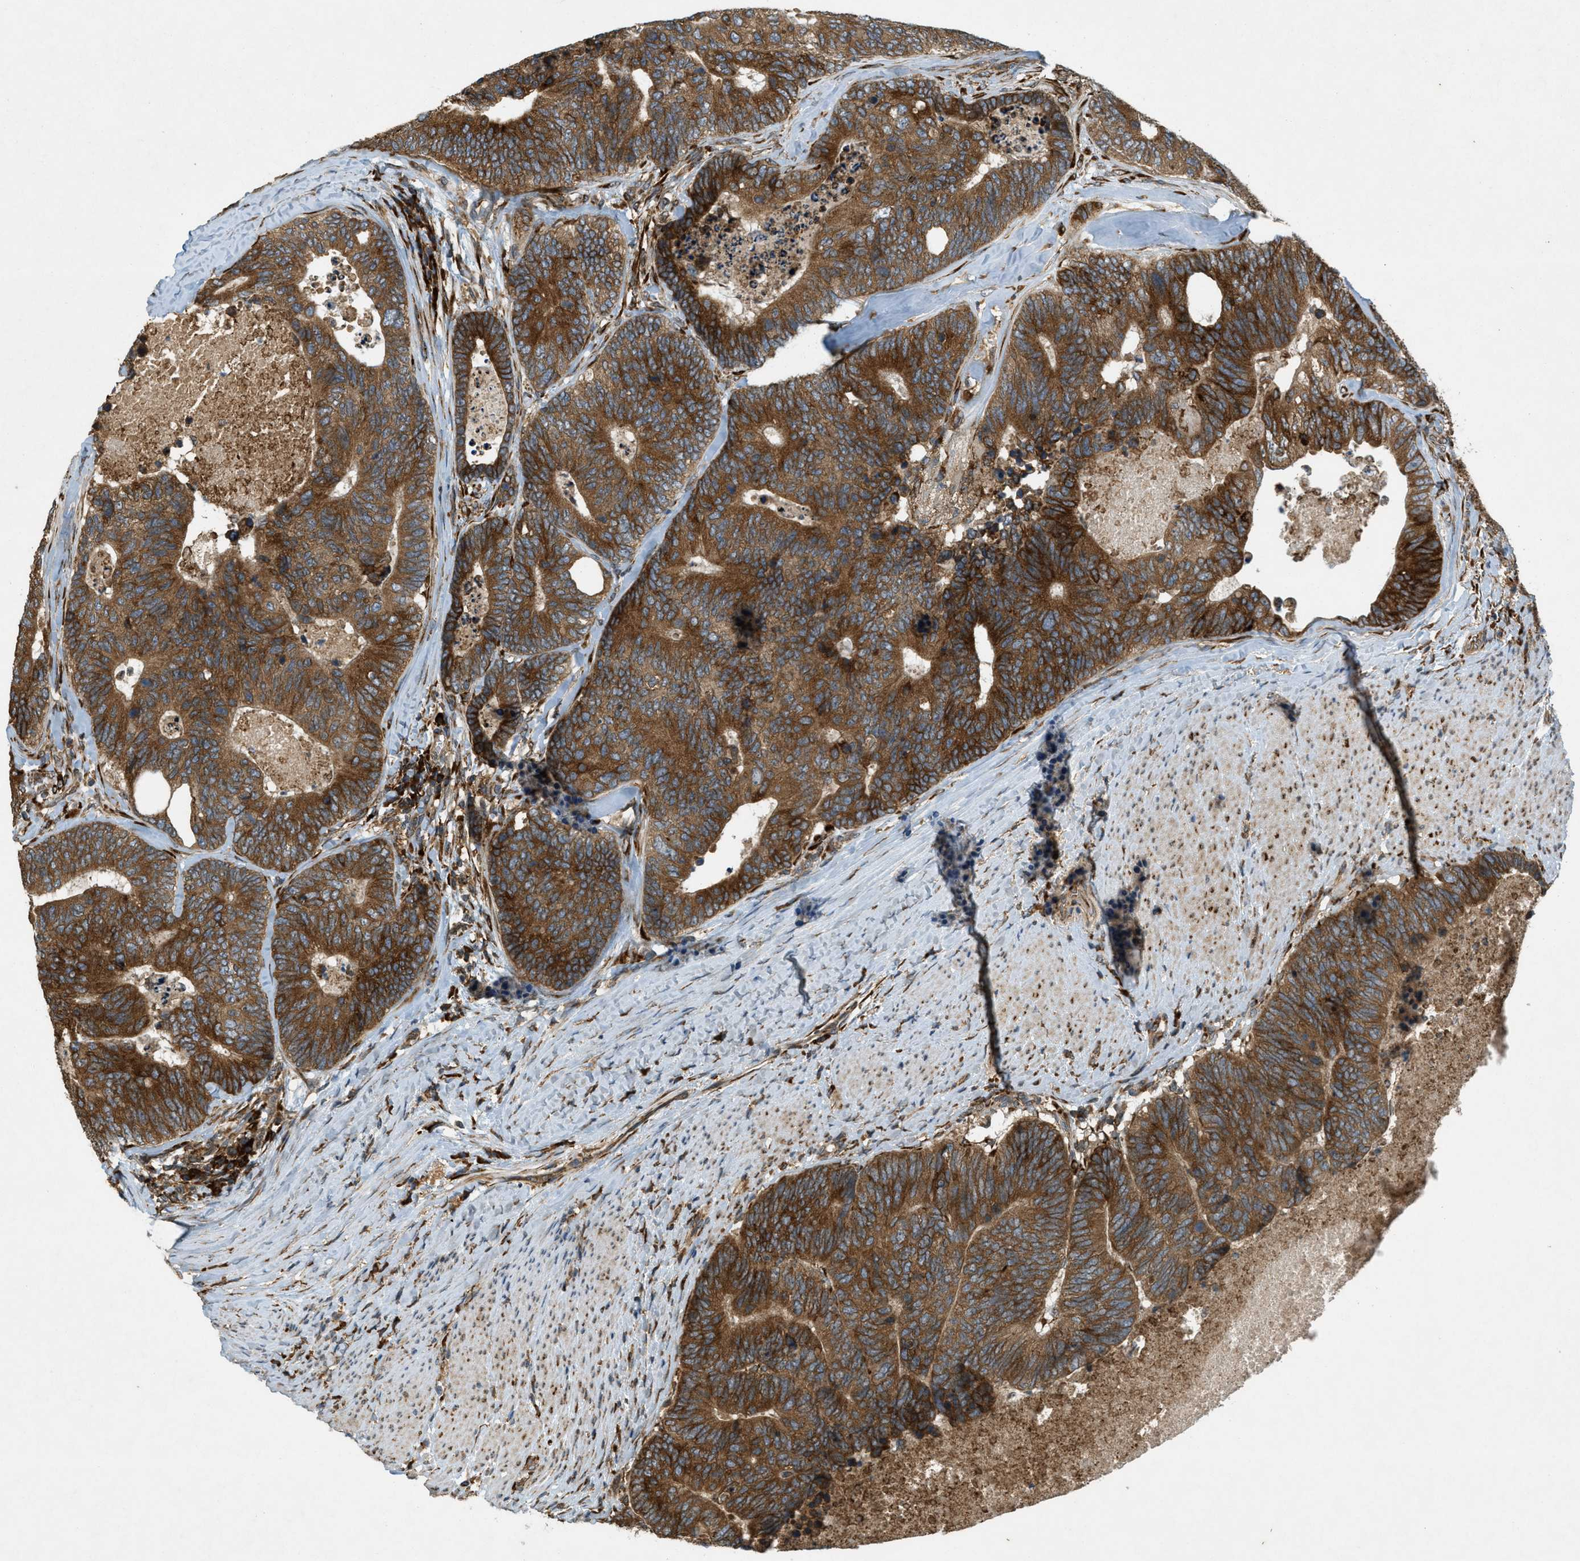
{"staining": {"intensity": "strong", "quantity": ">75%", "location": "cytoplasmic/membranous"}, "tissue": "colorectal cancer", "cell_type": "Tumor cells", "image_type": "cancer", "snomed": [{"axis": "morphology", "description": "Adenocarcinoma, NOS"}, {"axis": "topography", "description": "Colon"}], "caption": "A histopathology image of adenocarcinoma (colorectal) stained for a protein exhibits strong cytoplasmic/membranous brown staining in tumor cells. (brown staining indicates protein expression, while blue staining denotes nuclei).", "gene": "PCDH18", "patient": {"sex": "female", "age": 67}}